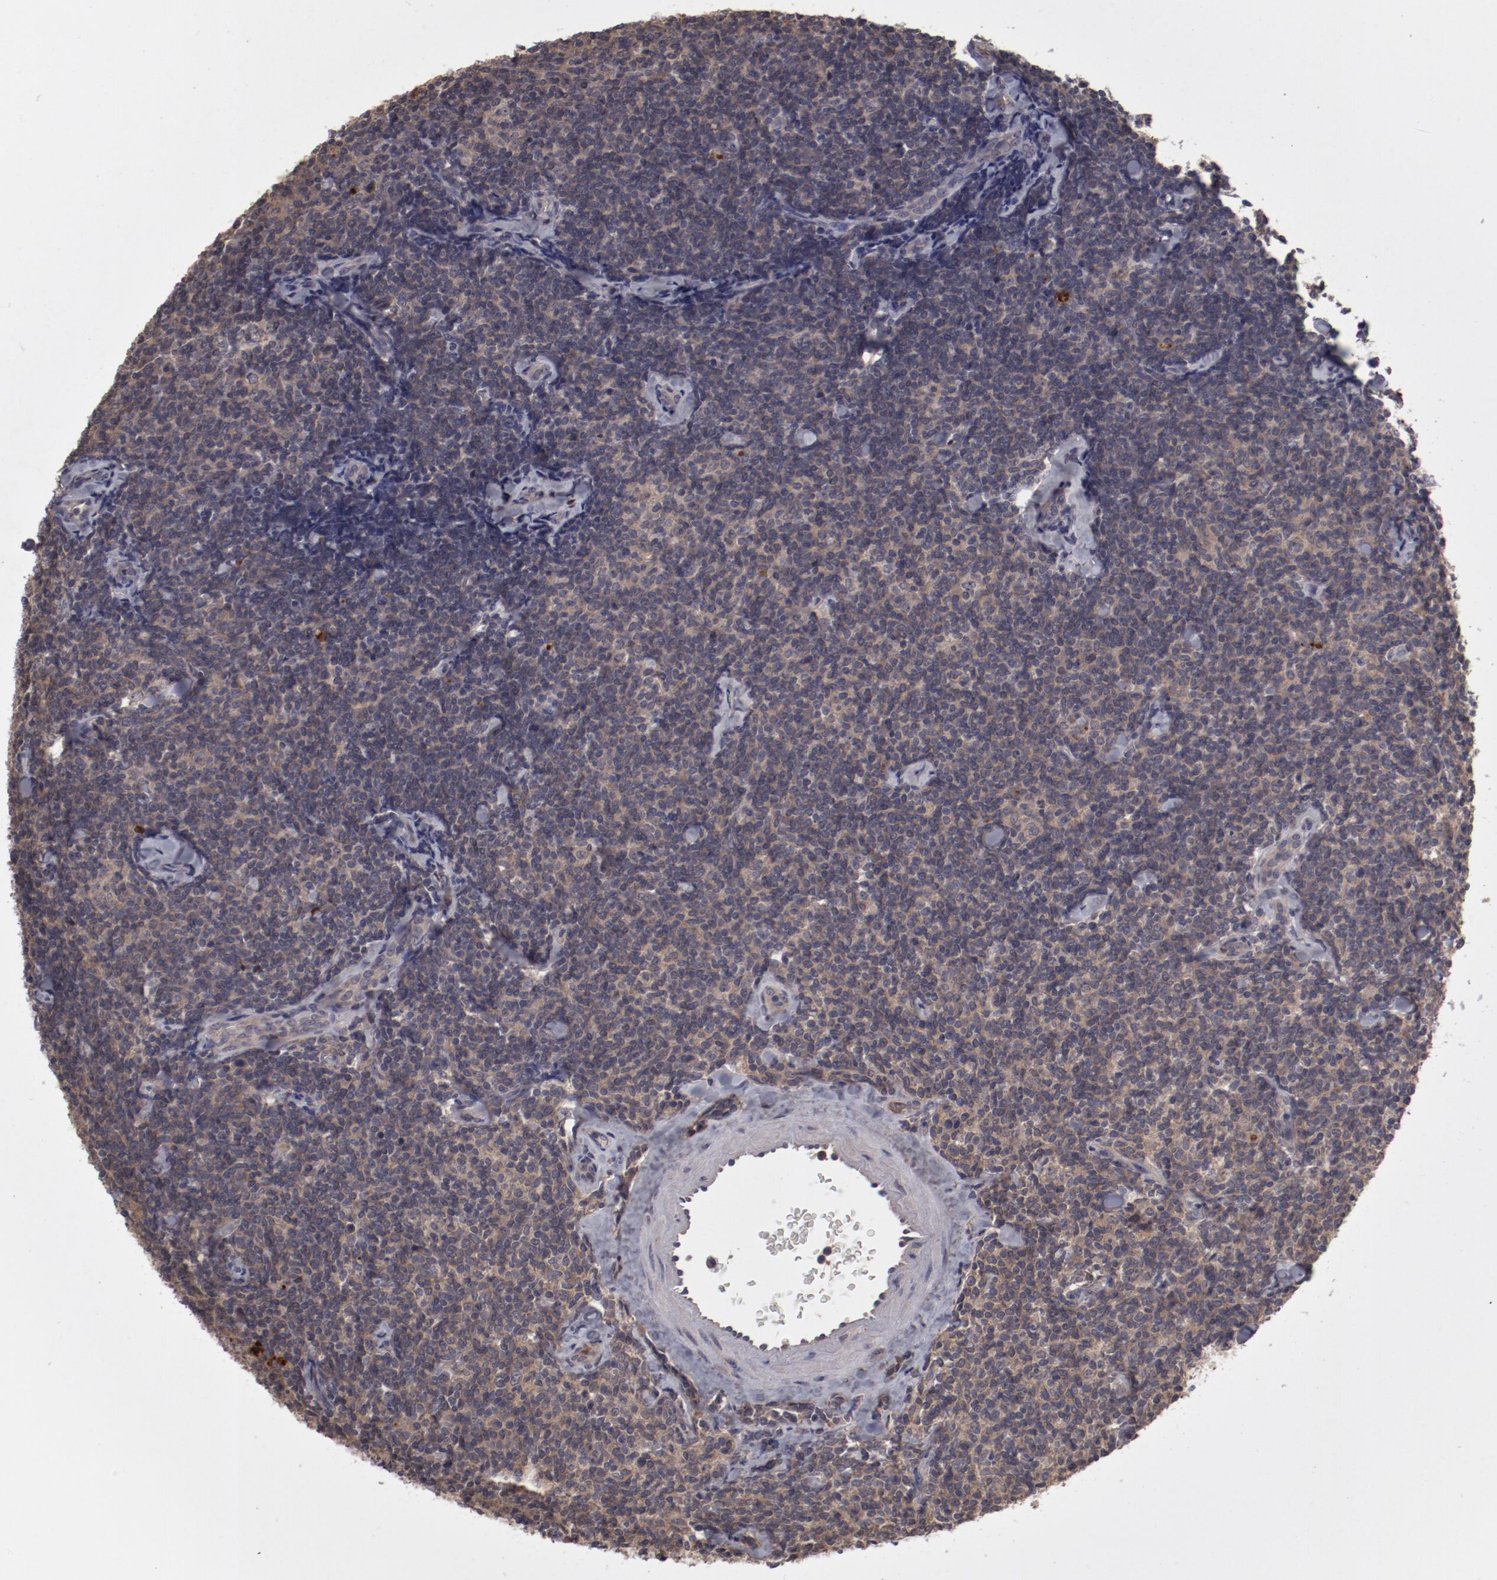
{"staining": {"intensity": "weak", "quantity": ">75%", "location": "cytoplasmic/membranous"}, "tissue": "lymphoma", "cell_type": "Tumor cells", "image_type": "cancer", "snomed": [{"axis": "morphology", "description": "Malignant lymphoma, non-Hodgkin's type, Low grade"}, {"axis": "topography", "description": "Lymph node"}], "caption": "Lymphoma stained for a protein shows weak cytoplasmic/membranous positivity in tumor cells. (DAB = brown stain, brightfield microscopy at high magnification).", "gene": "CP", "patient": {"sex": "female", "age": 56}}